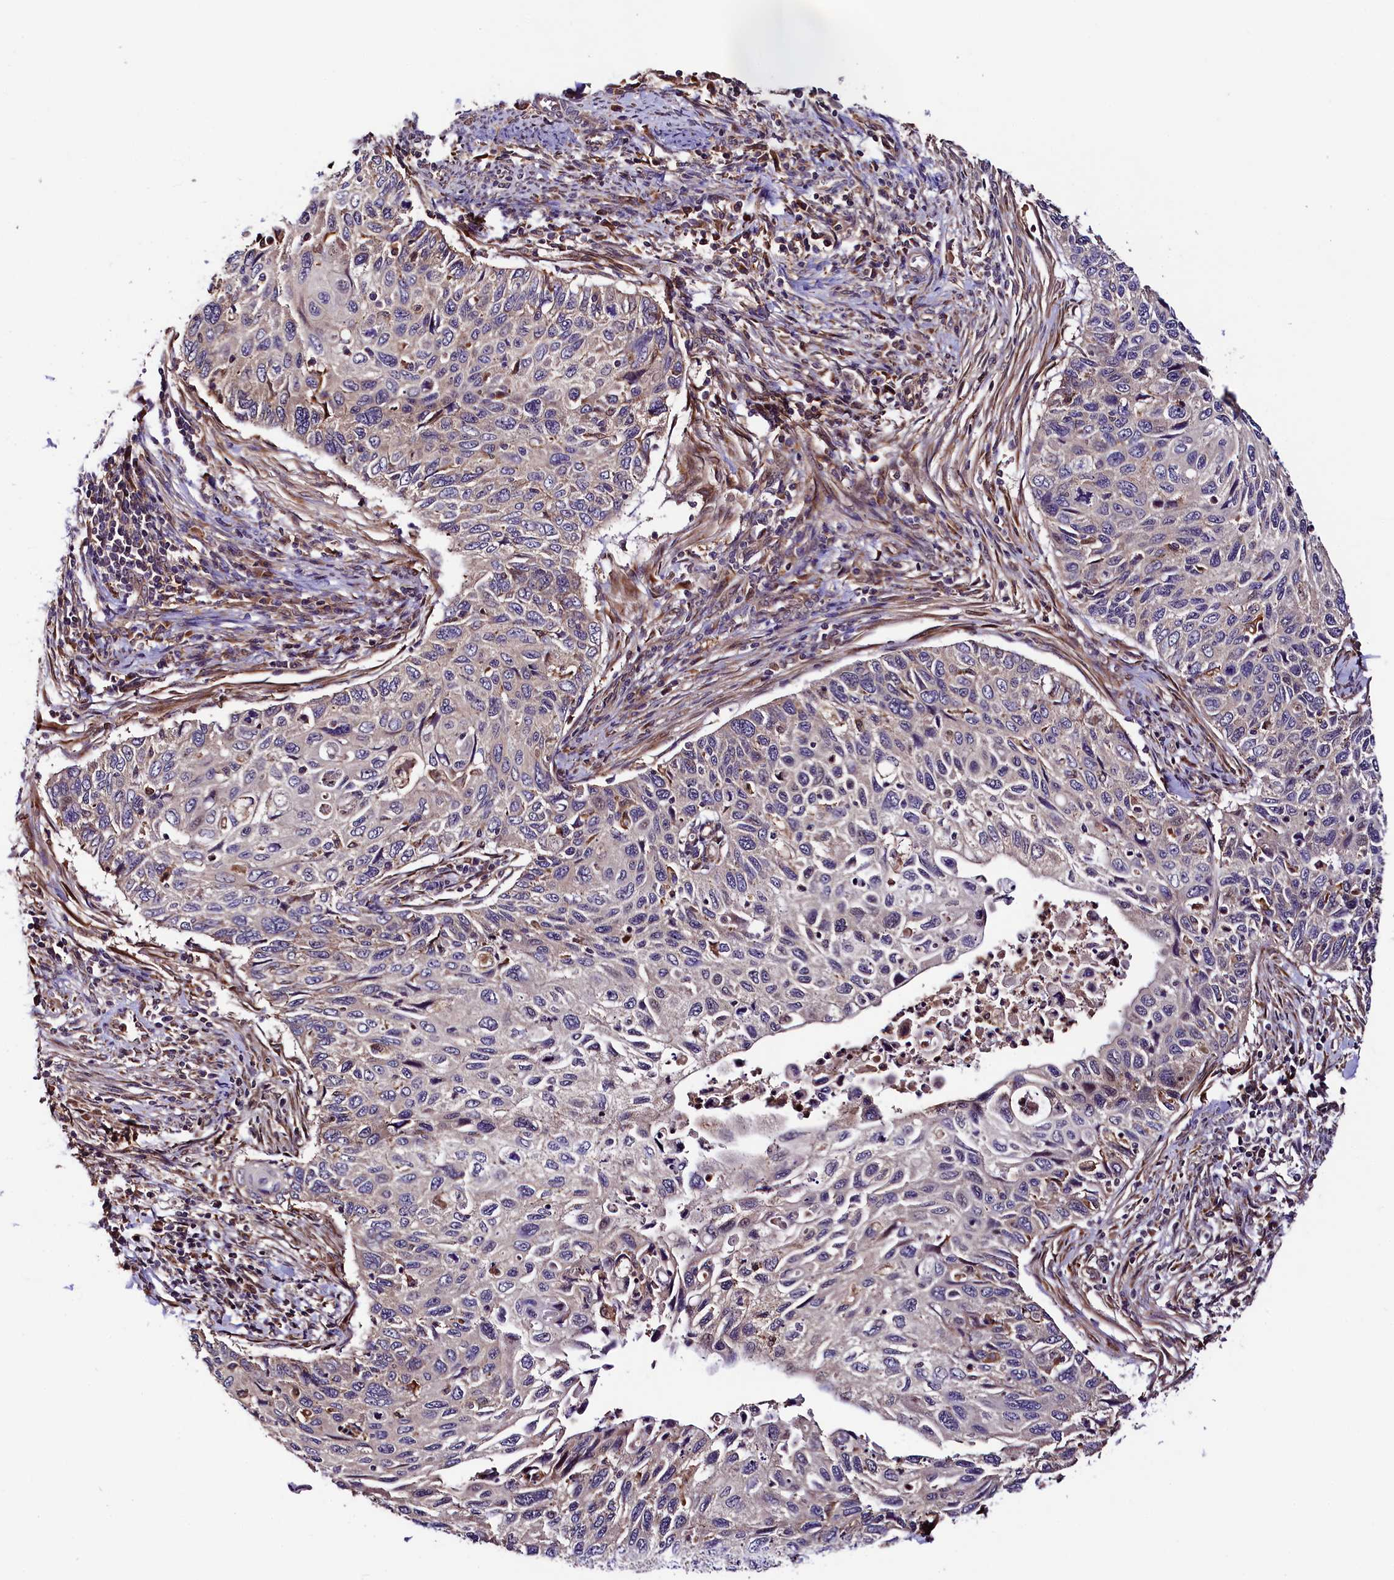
{"staining": {"intensity": "negative", "quantity": "none", "location": "none"}, "tissue": "cervical cancer", "cell_type": "Tumor cells", "image_type": "cancer", "snomed": [{"axis": "morphology", "description": "Squamous cell carcinoma, NOS"}, {"axis": "topography", "description": "Cervix"}], "caption": "Tumor cells are negative for brown protein staining in squamous cell carcinoma (cervical).", "gene": "VPS35", "patient": {"sex": "female", "age": 70}}